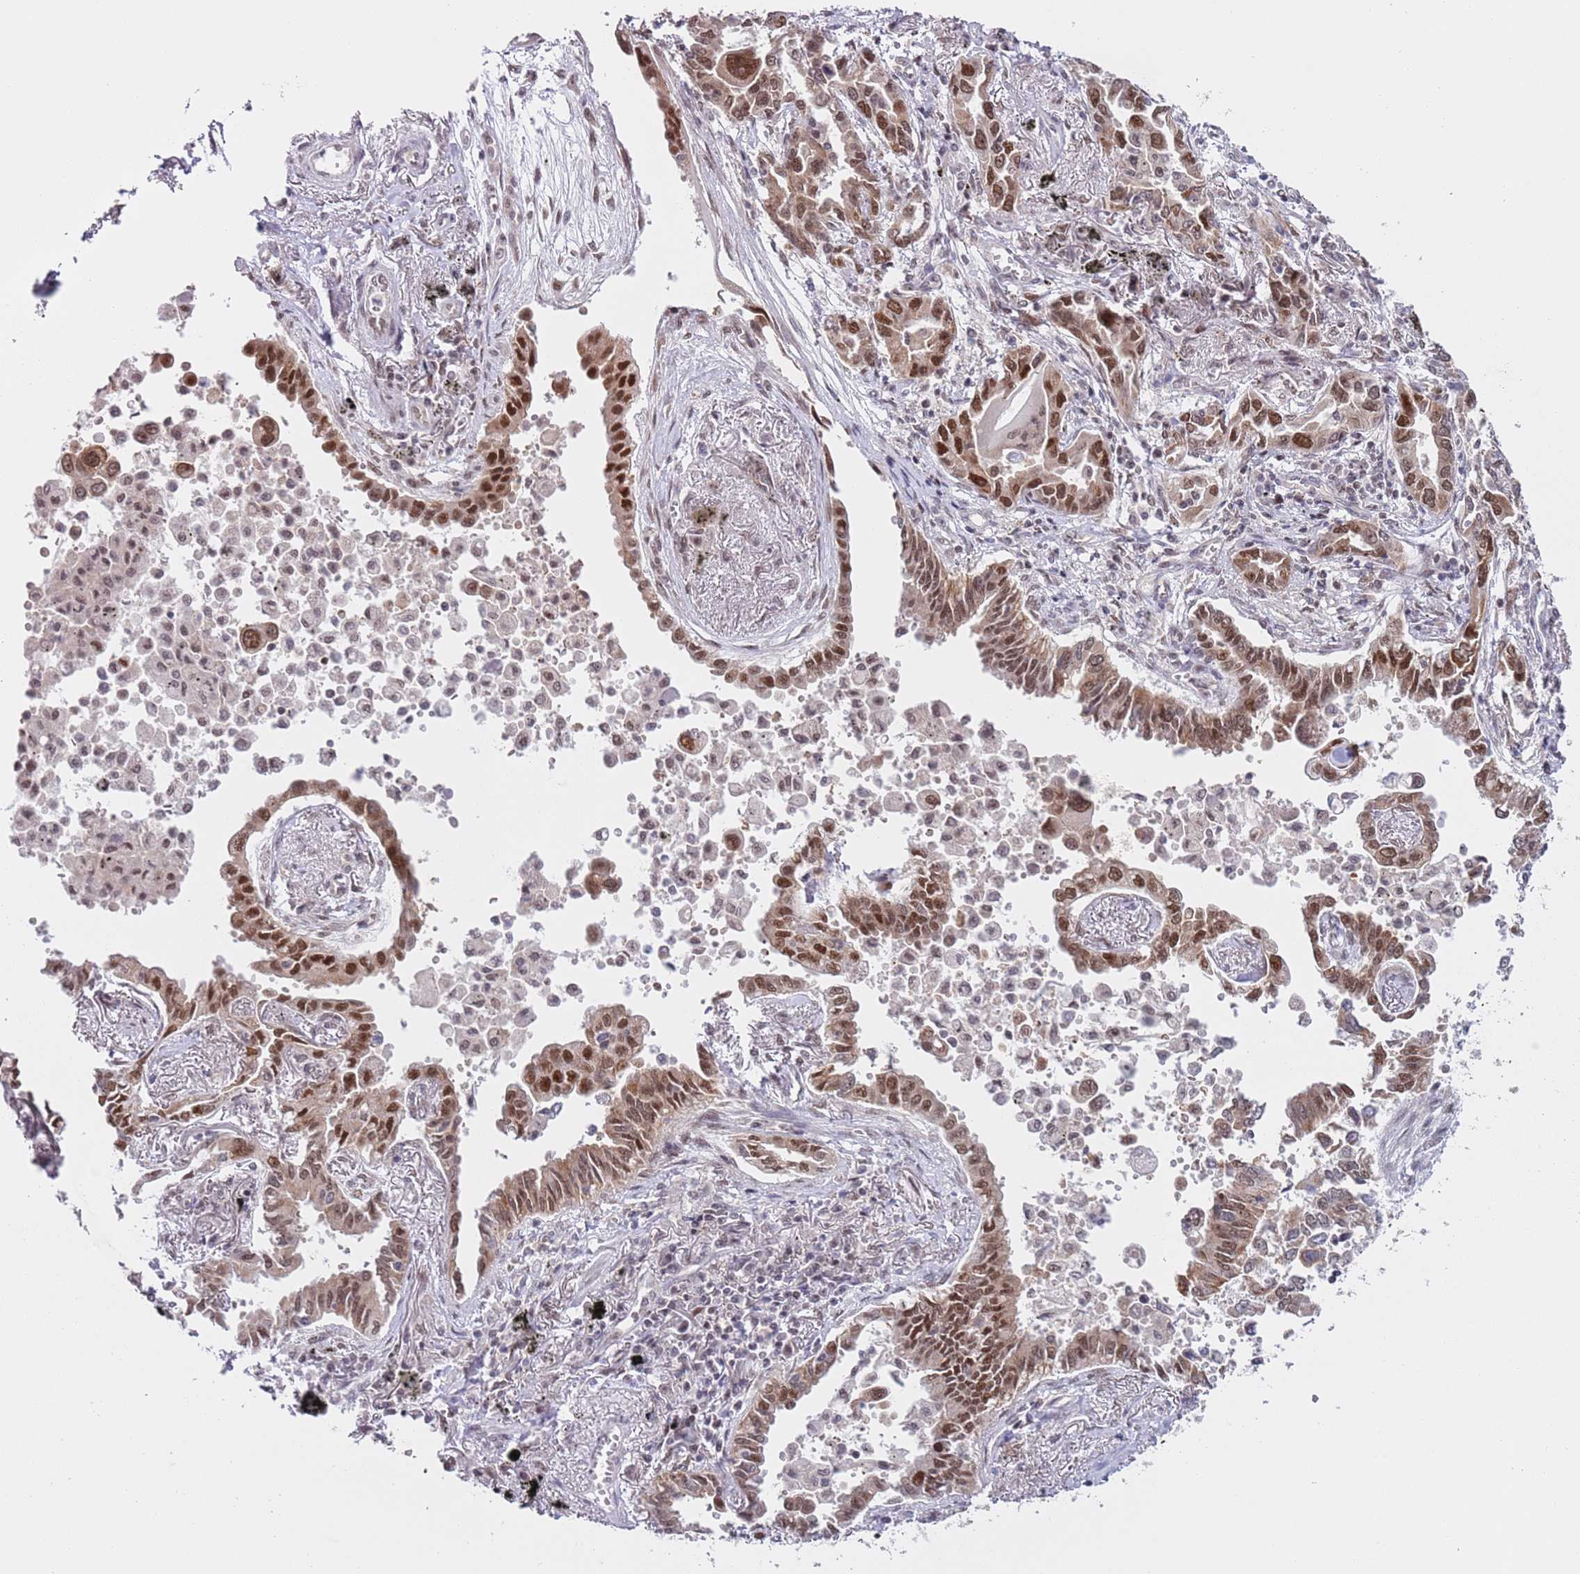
{"staining": {"intensity": "moderate", "quantity": ">75%", "location": "cytoplasmic/membranous,nuclear"}, "tissue": "lung cancer", "cell_type": "Tumor cells", "image_type": "cancer", "snomed": [{"axis": "morphology", "description": "Adenocarcinoma, NOS"}, {"axis": "topography", "description": "Lung"}], "caption": "IHC (DAB) staining of human adenocarcinoma (lung) reveals moderate cytoplasmic/membranous and nuclear protein expression in approximately >75% of tumor cells. (DAB IHC with brightfield microscopy, high magnification).", "gene": "SLC25A32", "patient": {"sex": "male", "age": 67}}